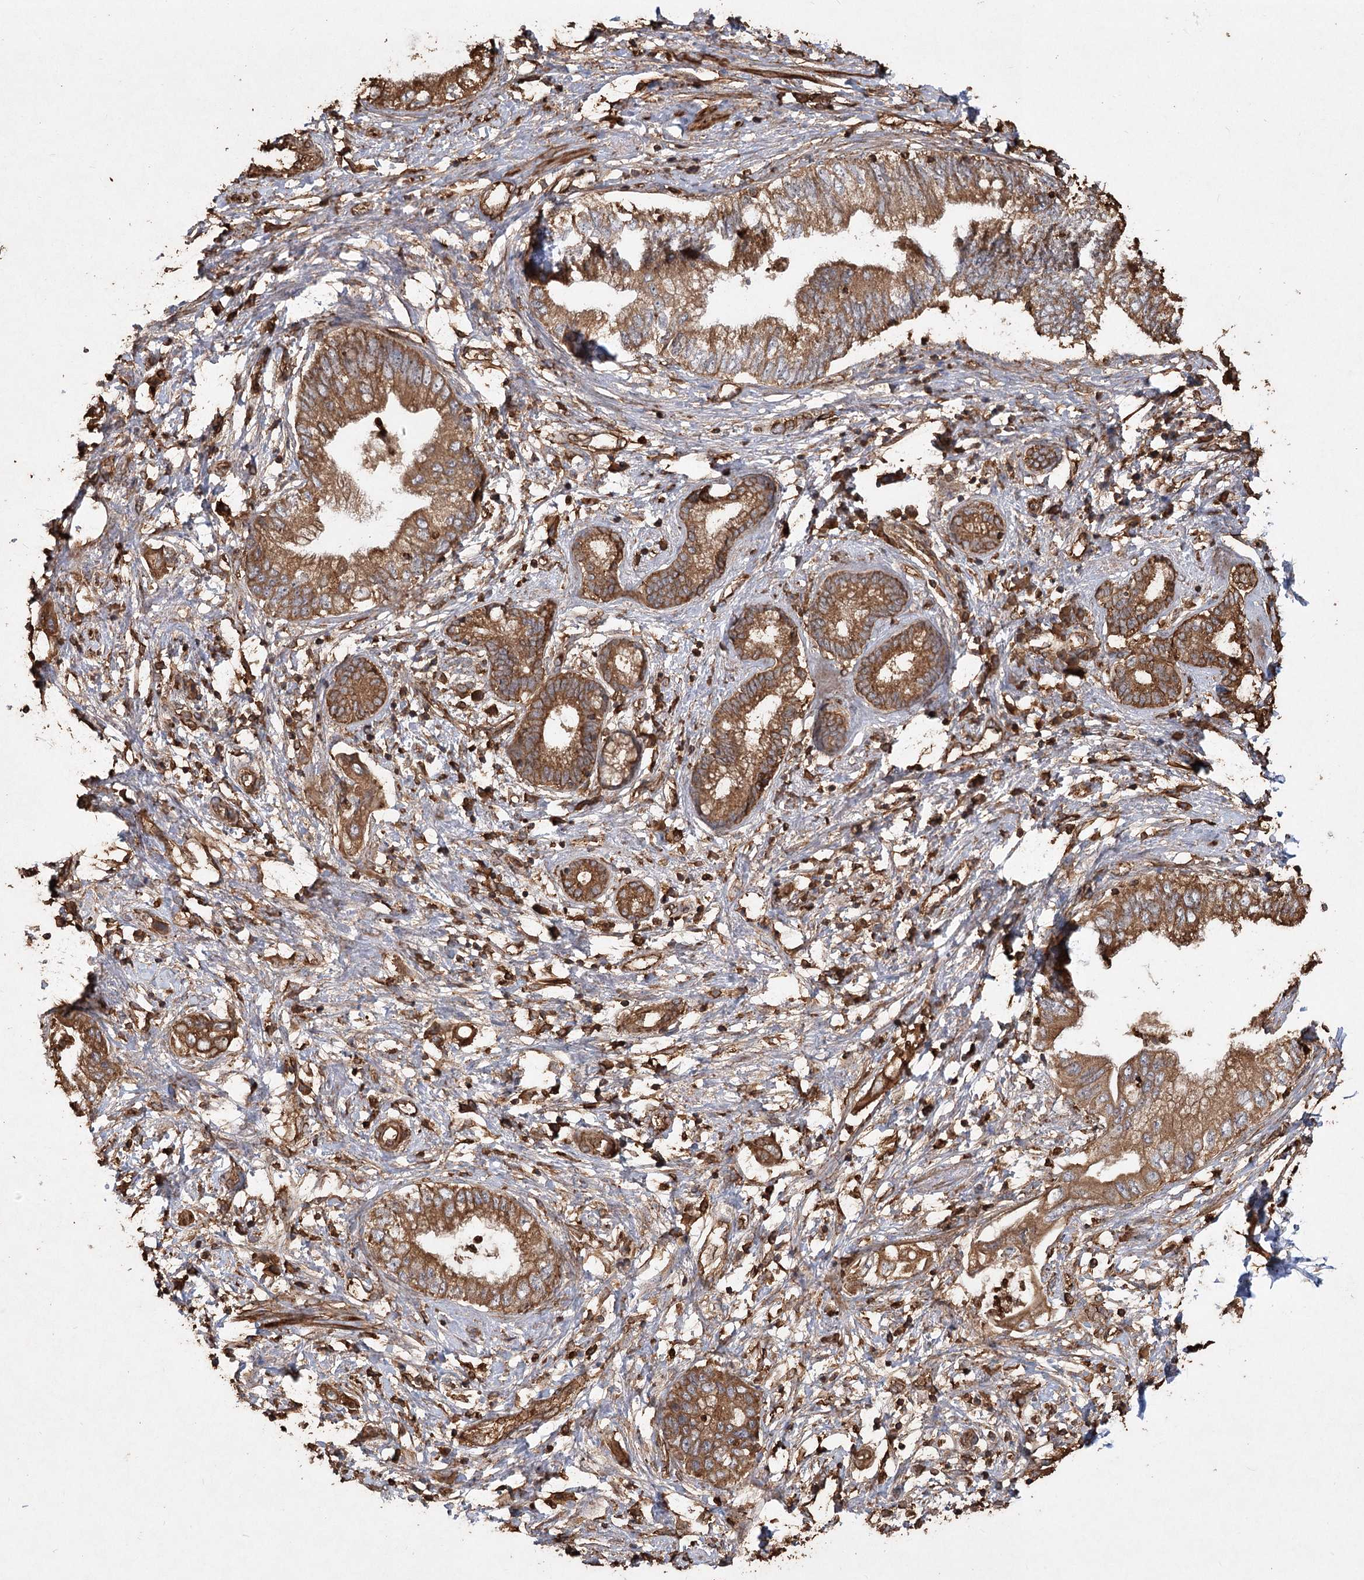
{"staining": {"intensity": "moderate", "quantity": ">75%", "location": "cytoplasmic/membranous"}, "tissue": "pancreatic cancer", "cell_type": "Tumor cells", "image_type": "cancer", "snomed": [{"axis": "morphology", "description": "Adenocarcinoma, NOS"}, {"axis": "topography", "description": "Pancreas"}], "caption": "Immunohistochemical staining of human pancreatic cancer (adenocarcinoma) reveals medium levels of moderate cytoplasmic/membranous positivity in approximately >75% of tumor cells.", "gene": "PIK3C2A", "patient": {"sex": "female", "age": 73}}